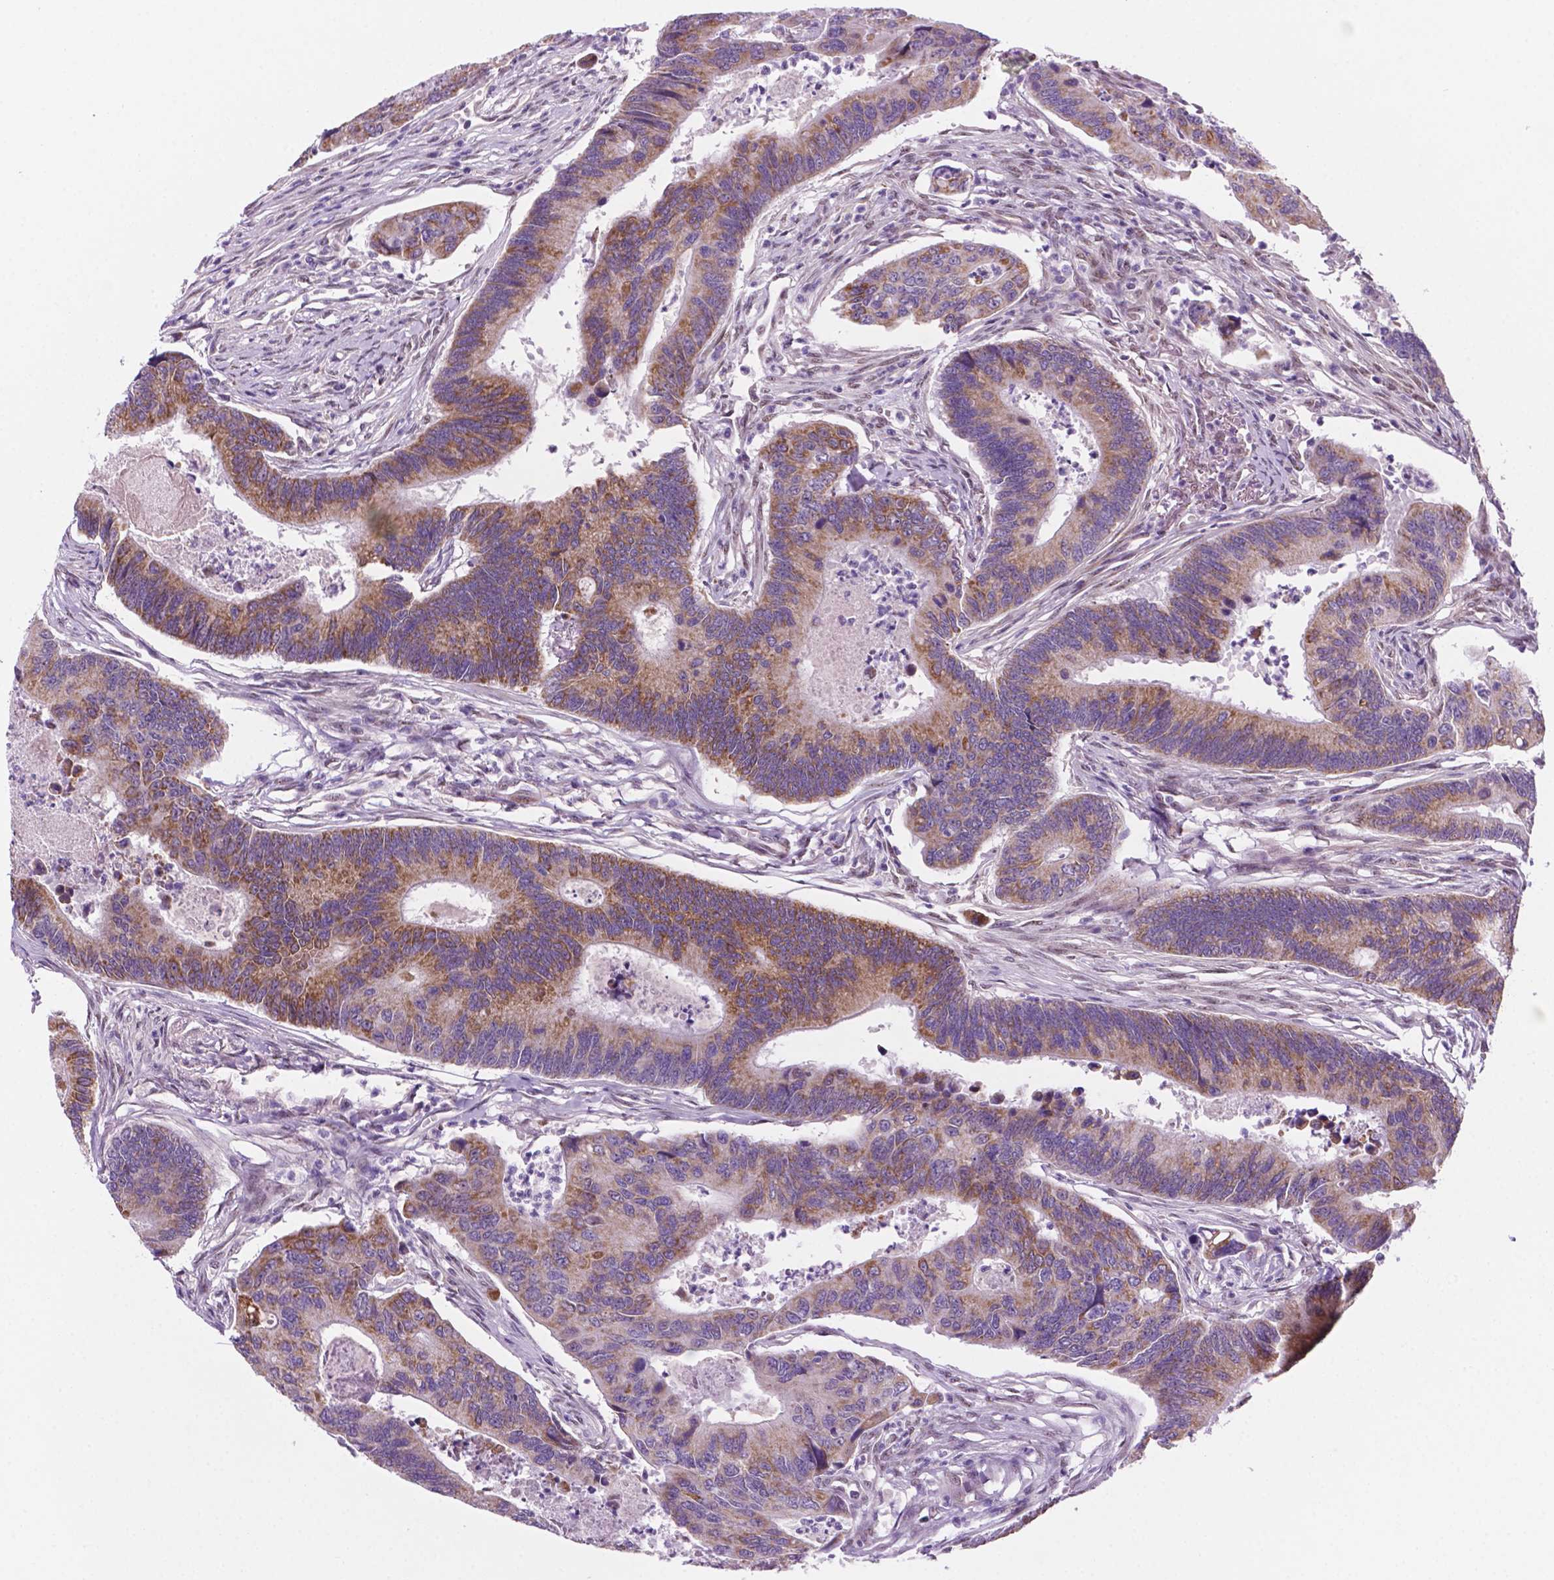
{"staining": {"intensity": "moderate", "quantity": ">75%", "location": "cytoplasmic/membranous"}, "tissue": "colorectal cancer", "cell_type": "Tumor cells", "image_type": "cancer", "snomed": [{"axis": "morphology", "description": "Adenocarcinoma, NOS"}, {"axis": "topography", "description": "Colon"}], "caption": "A photomicrograph of human adenocarcinoma (colorectal) stained for a protein demonstrates moderate cytoplasmic/membranous brown staining in tumor cells.", "gene": "C18orf21", "patient": {"sex": "female", "age": 67}}